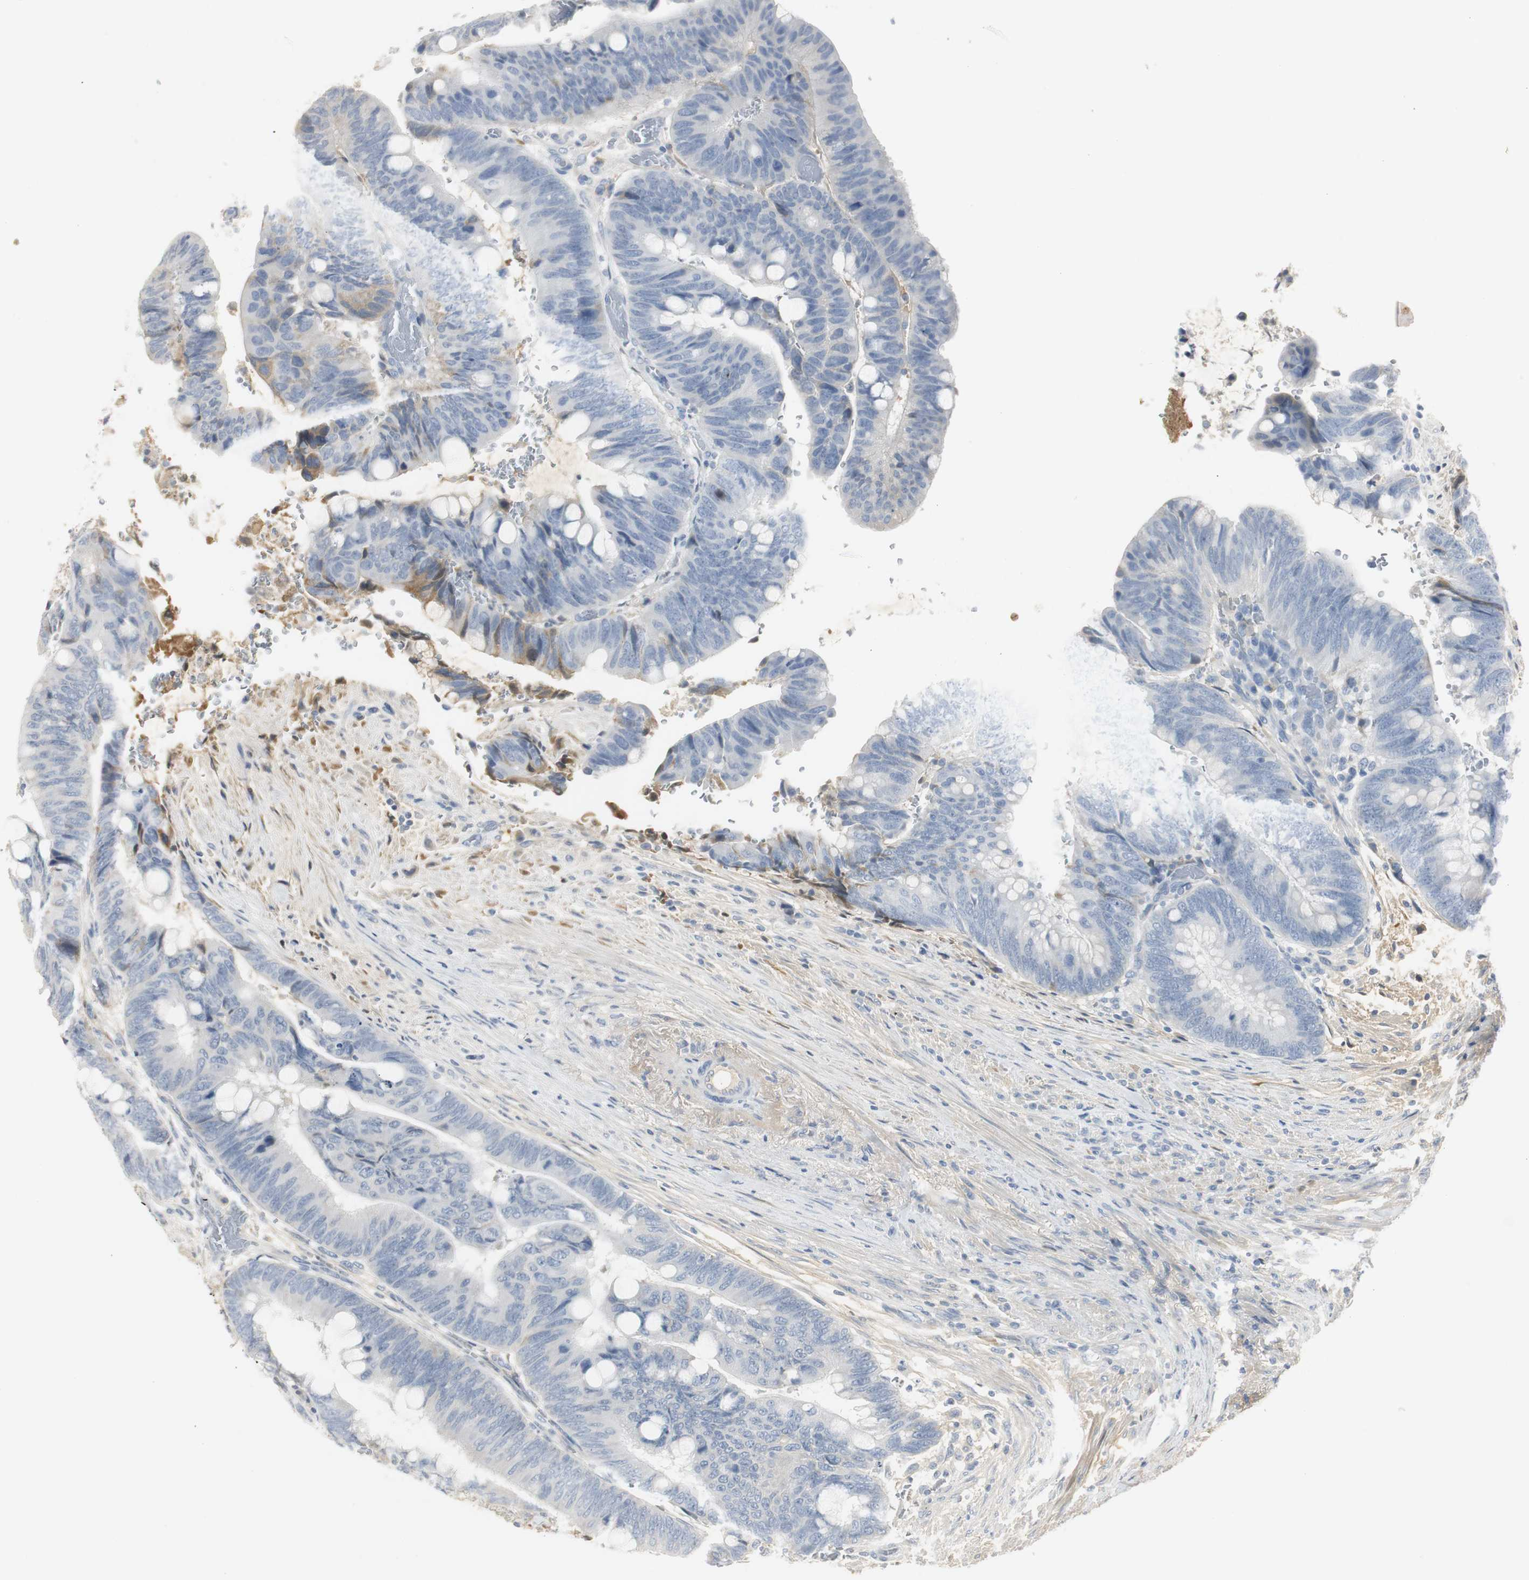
{"staining": {"intensity": "weak", "quantity": "<25%", "location": "cytoplasmic/membranous"}, "tissue": "colorectal cancer", "cell_type": "Tumor cells", "image_type": "cancer", "snomed": [{"axis": "morphology", "description": "Normal tissue, NOS"}, {"axis": "morphology", "description": "Adenocarcinoma, NOS"}, {"axis": "topography", "description": "Rectum"}, {"axis": "topography", "description": "Peripheral nerve tissue"}], "caption": "Adenocarcinoma (colorectal) stained for a protein using IHC displays no staining tumor cells.", "gene": "SERPINF1", "patient": {"sex": "male", "age": 92}}